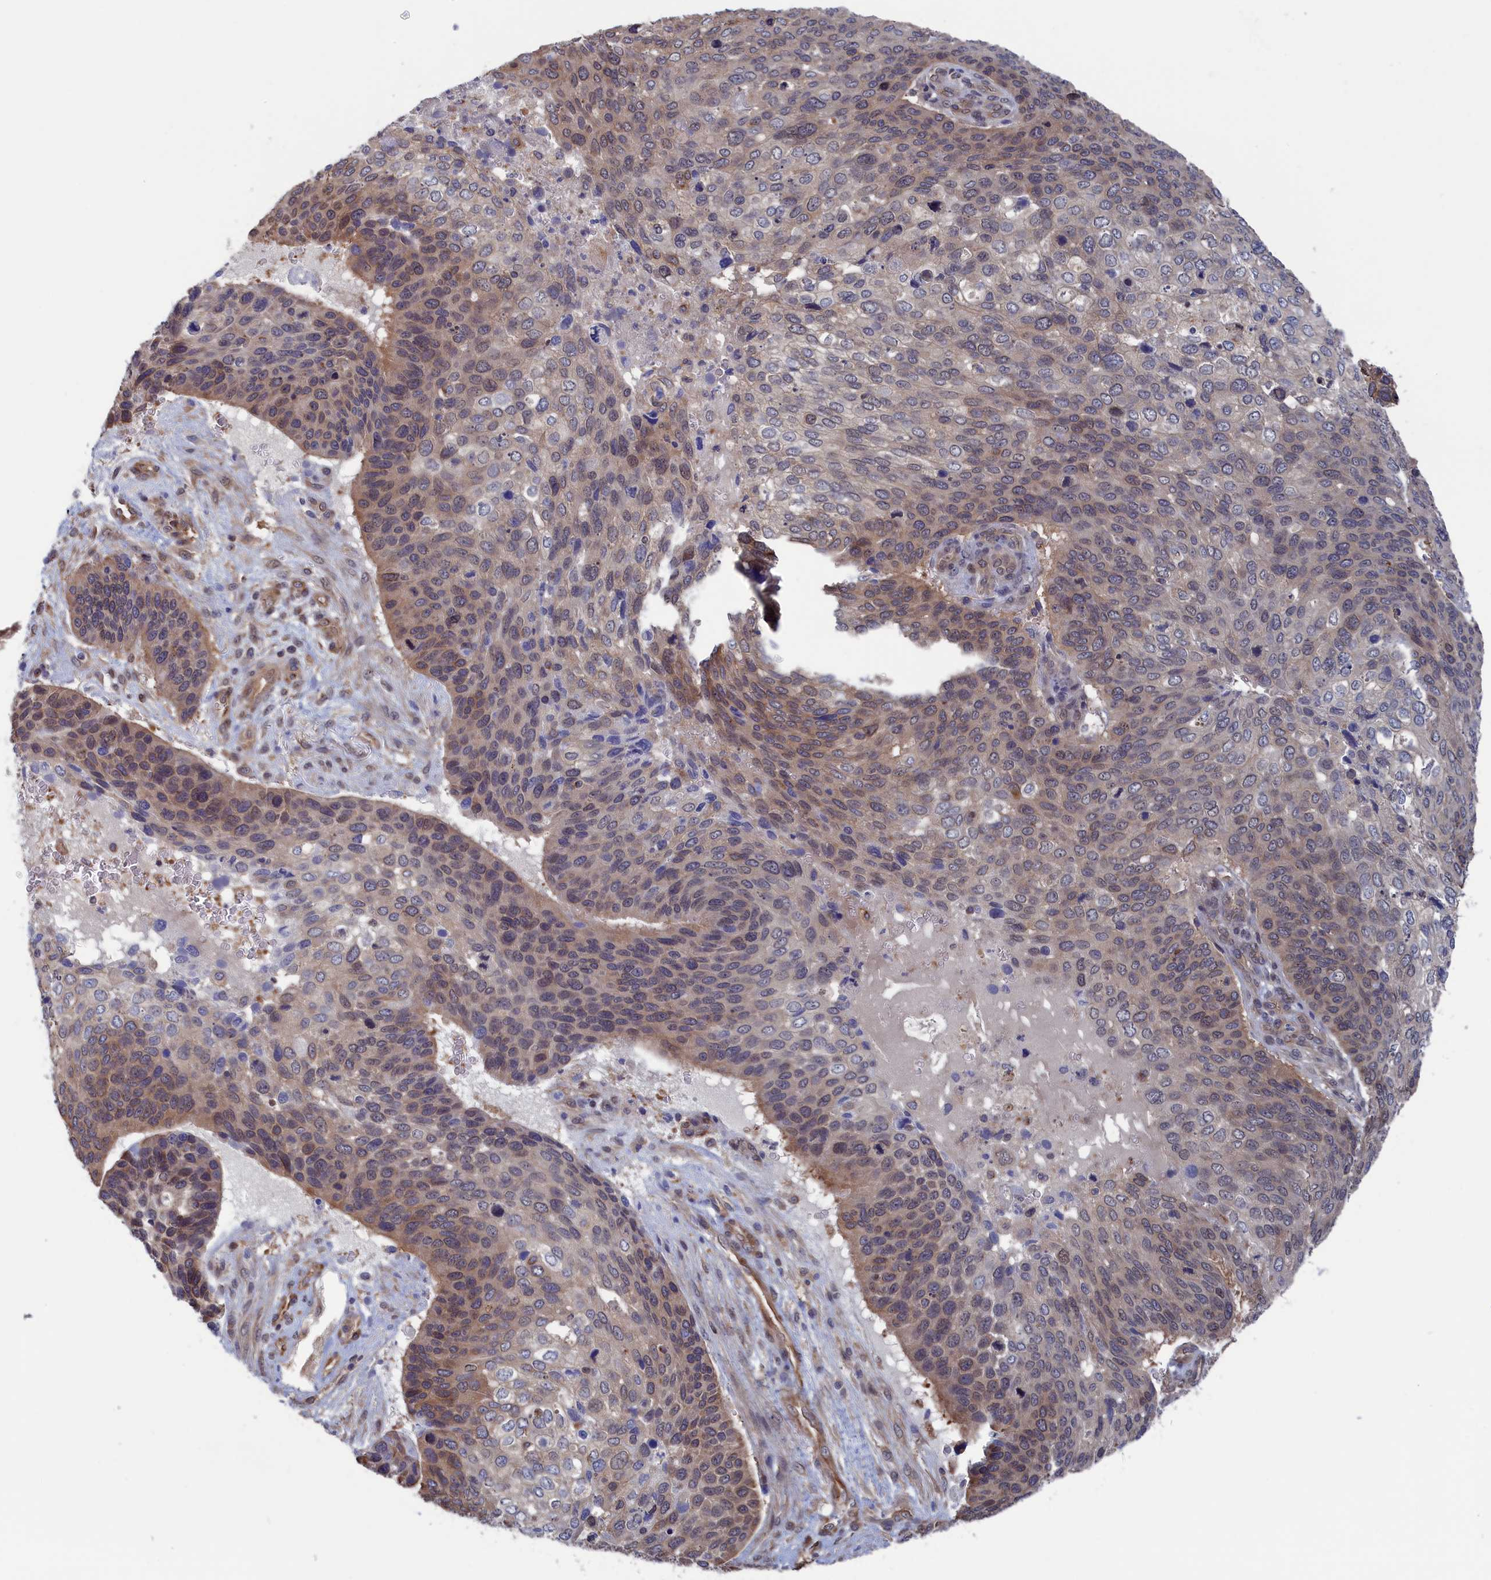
{"staining": {"intensity": "weak", "quantity": "25%-75%", "location": "cytoplasmic/membranous"}, "tissue": "skin cancer", "cell_type": "Tumor cells", "image_type": "cancer", "snomed": [{"axis": "morphology", "description": "Basal cell carcinoma"}, {"axis": "topography", "description": "Skin"}], "caption": "Human skin cancer (basal cell carcinoma) stained with a protein marker displays weak staining in tumor cells.", "gene": "NUTF2", "patient": {"sex": "female", "age": 74}}